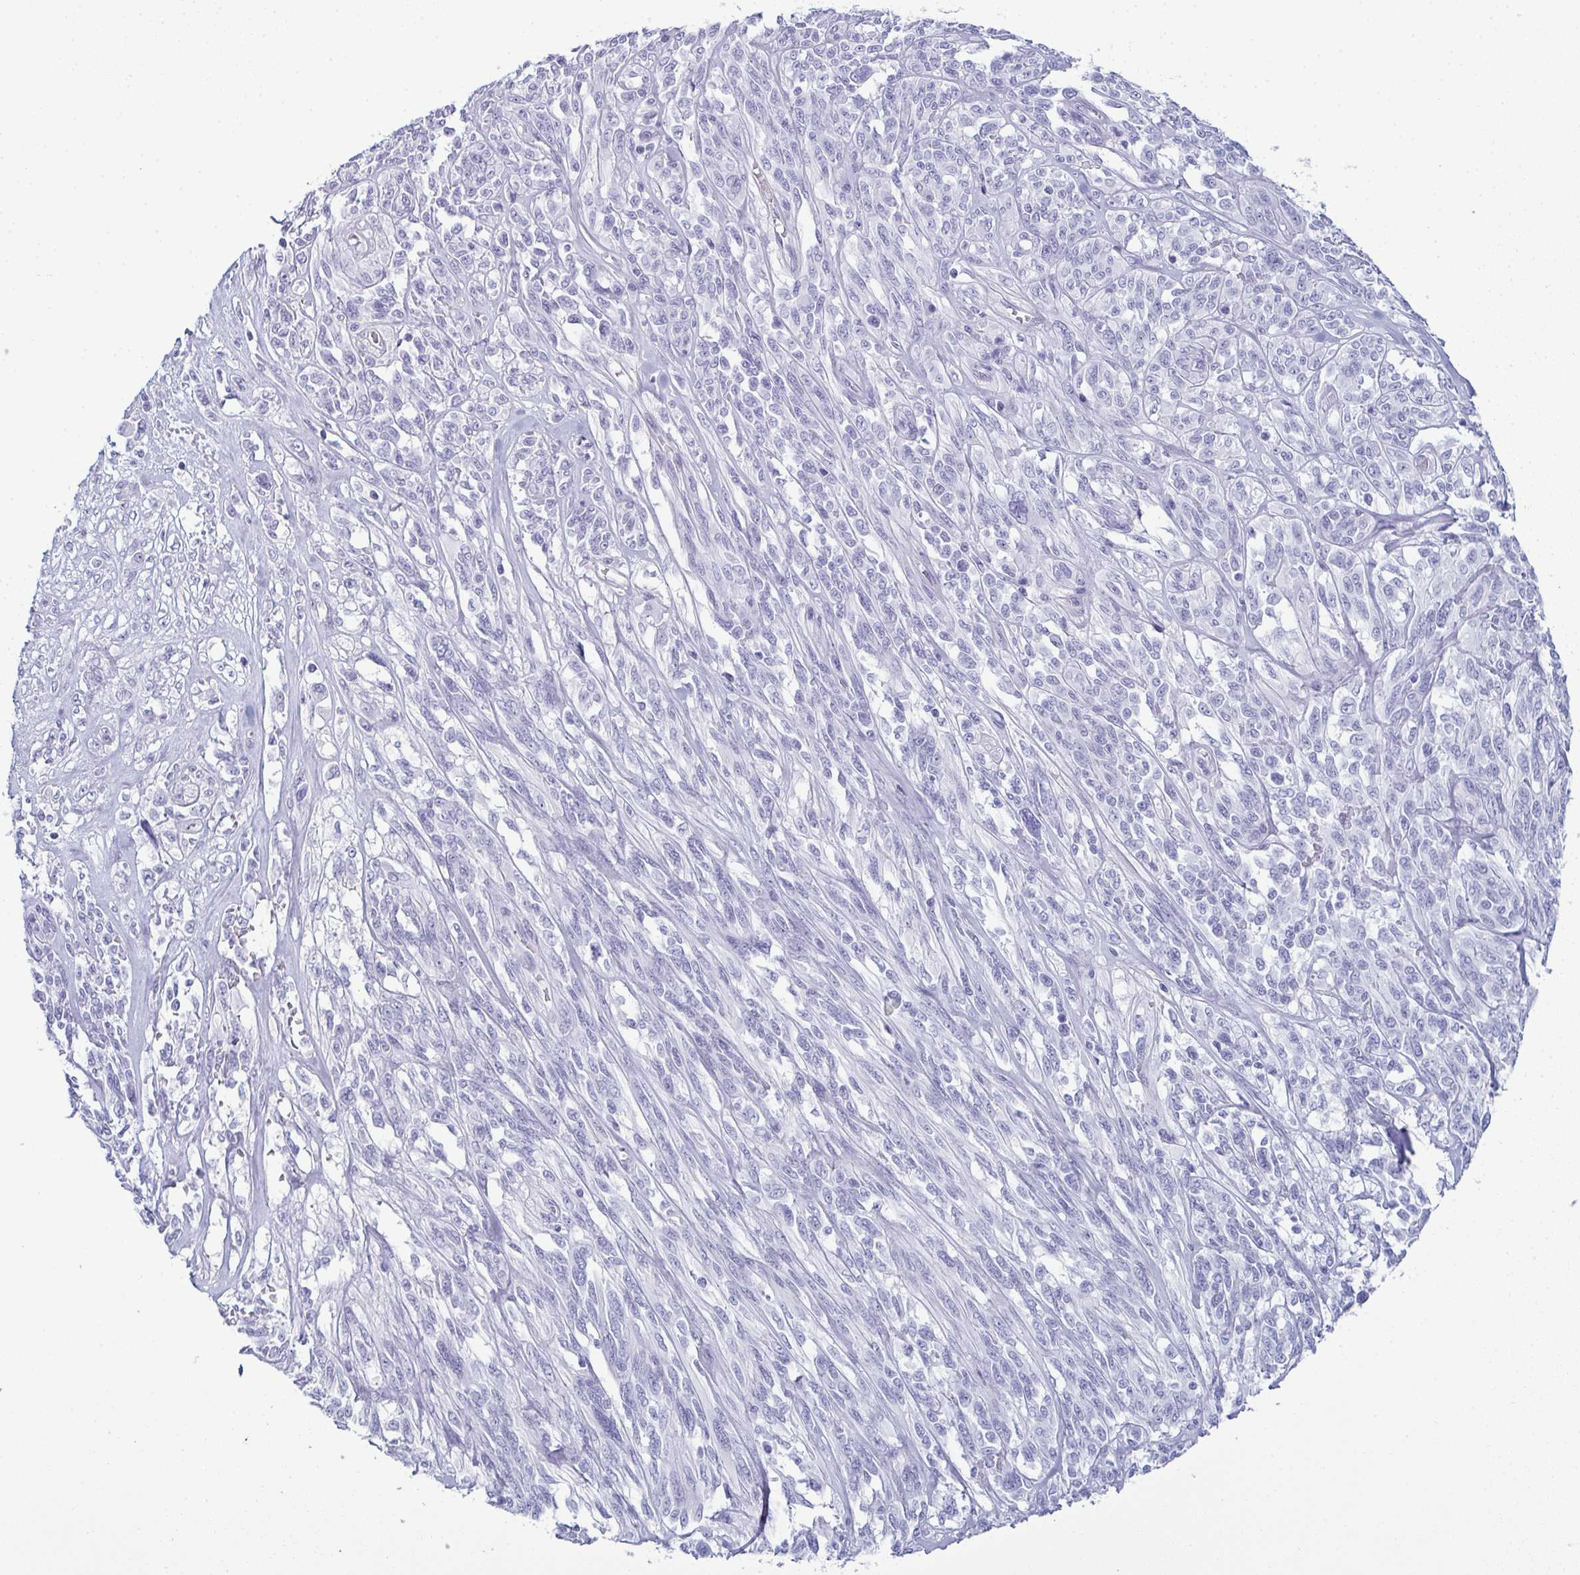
{"staining": {"intensity": "negative", "quantity": "none", "location": "none"}, "tissue": "melanoma", "cell_type": "Tumor cells", "image_type": "cancer", "snomed": [{"axis": "morphology", "description": "Malignant melanoma, NOS"}, {"axis": "topography", "description": "Skin"}], "caption": "Tumor cells are negative for protein expression in human melanoma.", "gene": "CDA", "patient": {"sex": "female", "age": 91}}